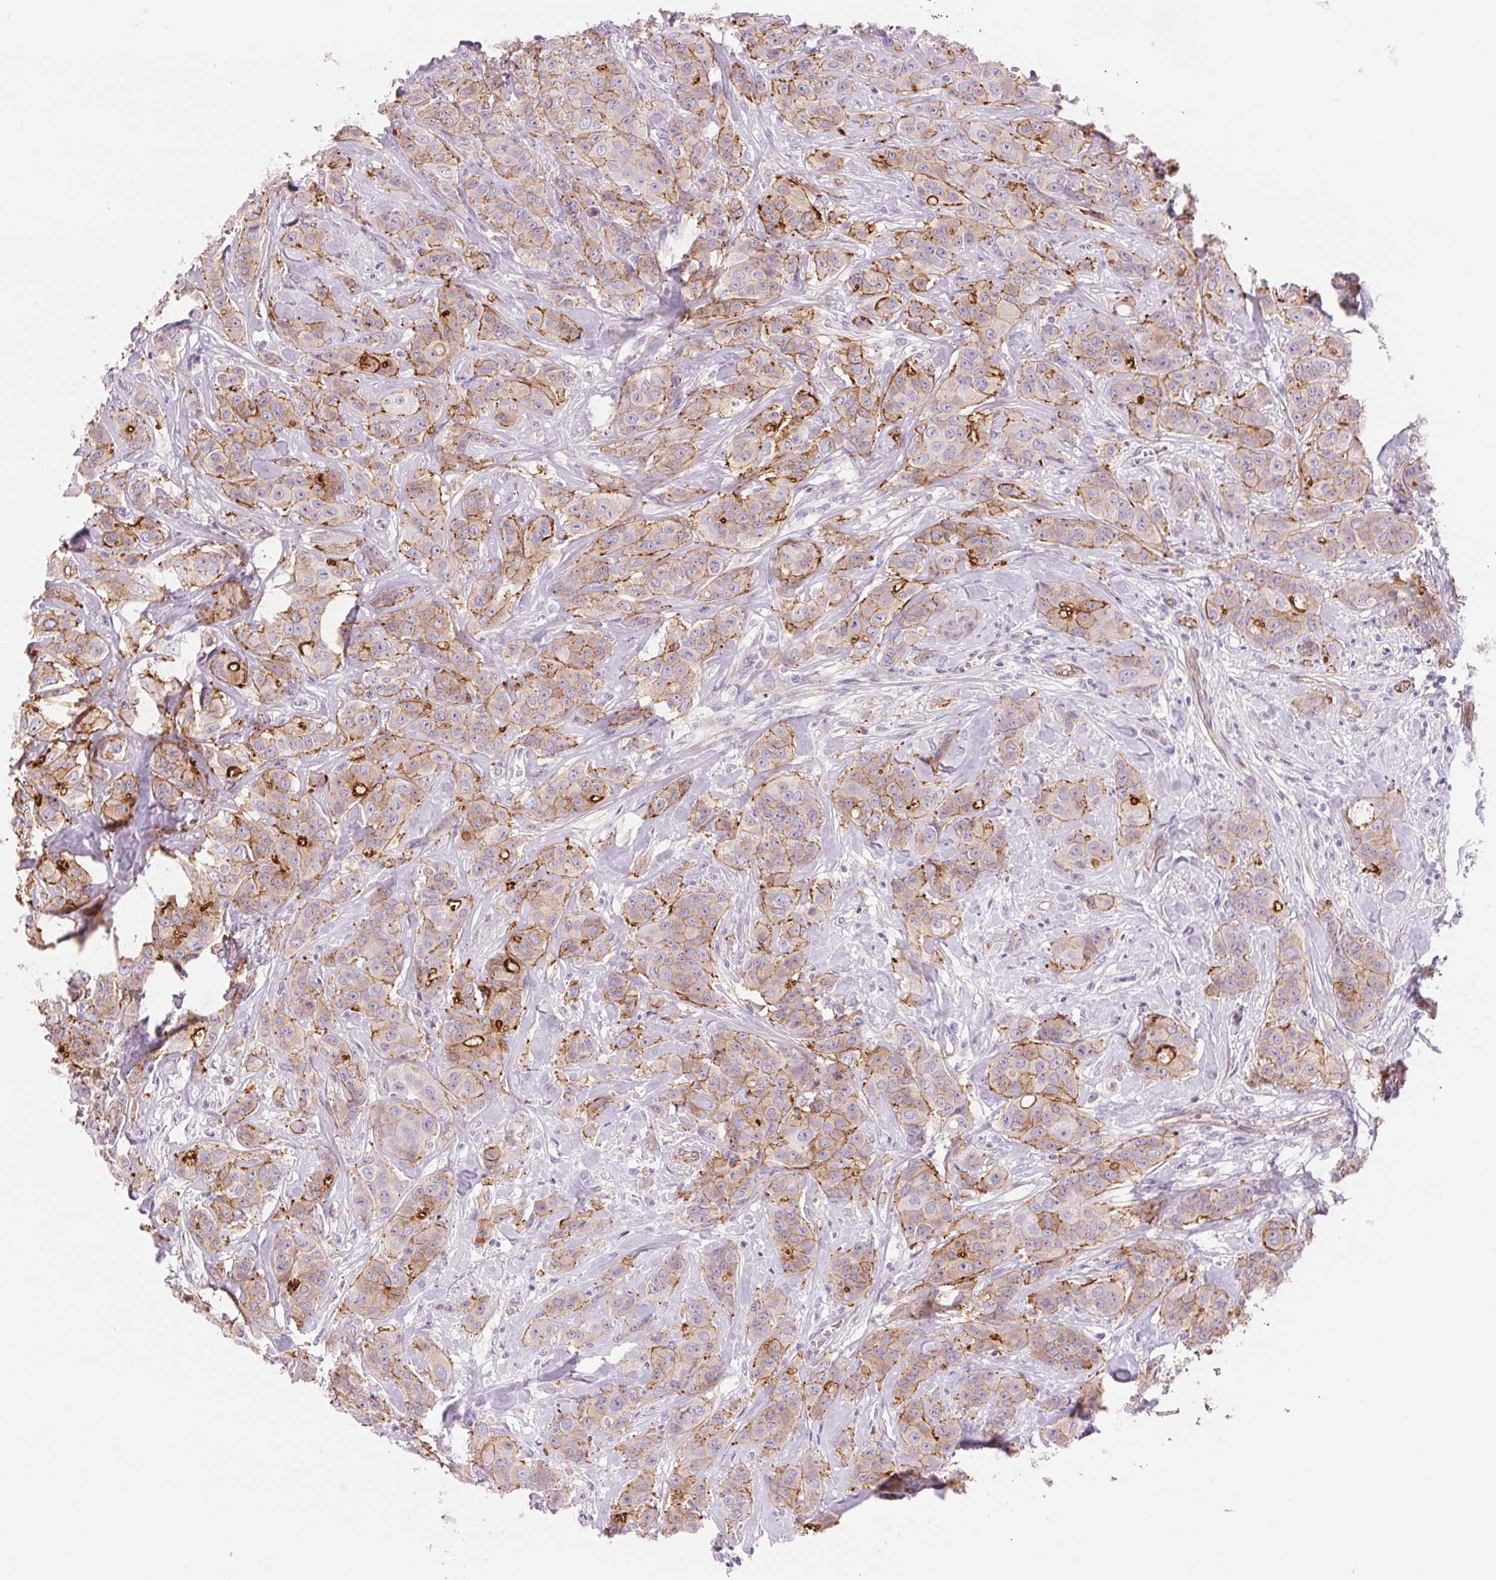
{"staining": {"intensity": "moderate", "quantity": "<25%", "location": "cytoplasmic/membranous"}, "tissue": "breast cancer", "cell_type": "Tumor cells", "image_type": "cancer", "snomed": [{"axis": "morphology", "description": "Duct carcinoma"}, {"axis": "topography", "description": "Breast"}], "caption": "The photomicrograph displays immunohistochemical staining of breast cancer (intraductal carcinoma). There is moderate cytoplasmic/membranous staining is appreciated in about <25% of tumor cells.", "gene": "DIXDC1", "patient": {"sex": "female", "age": 43}}